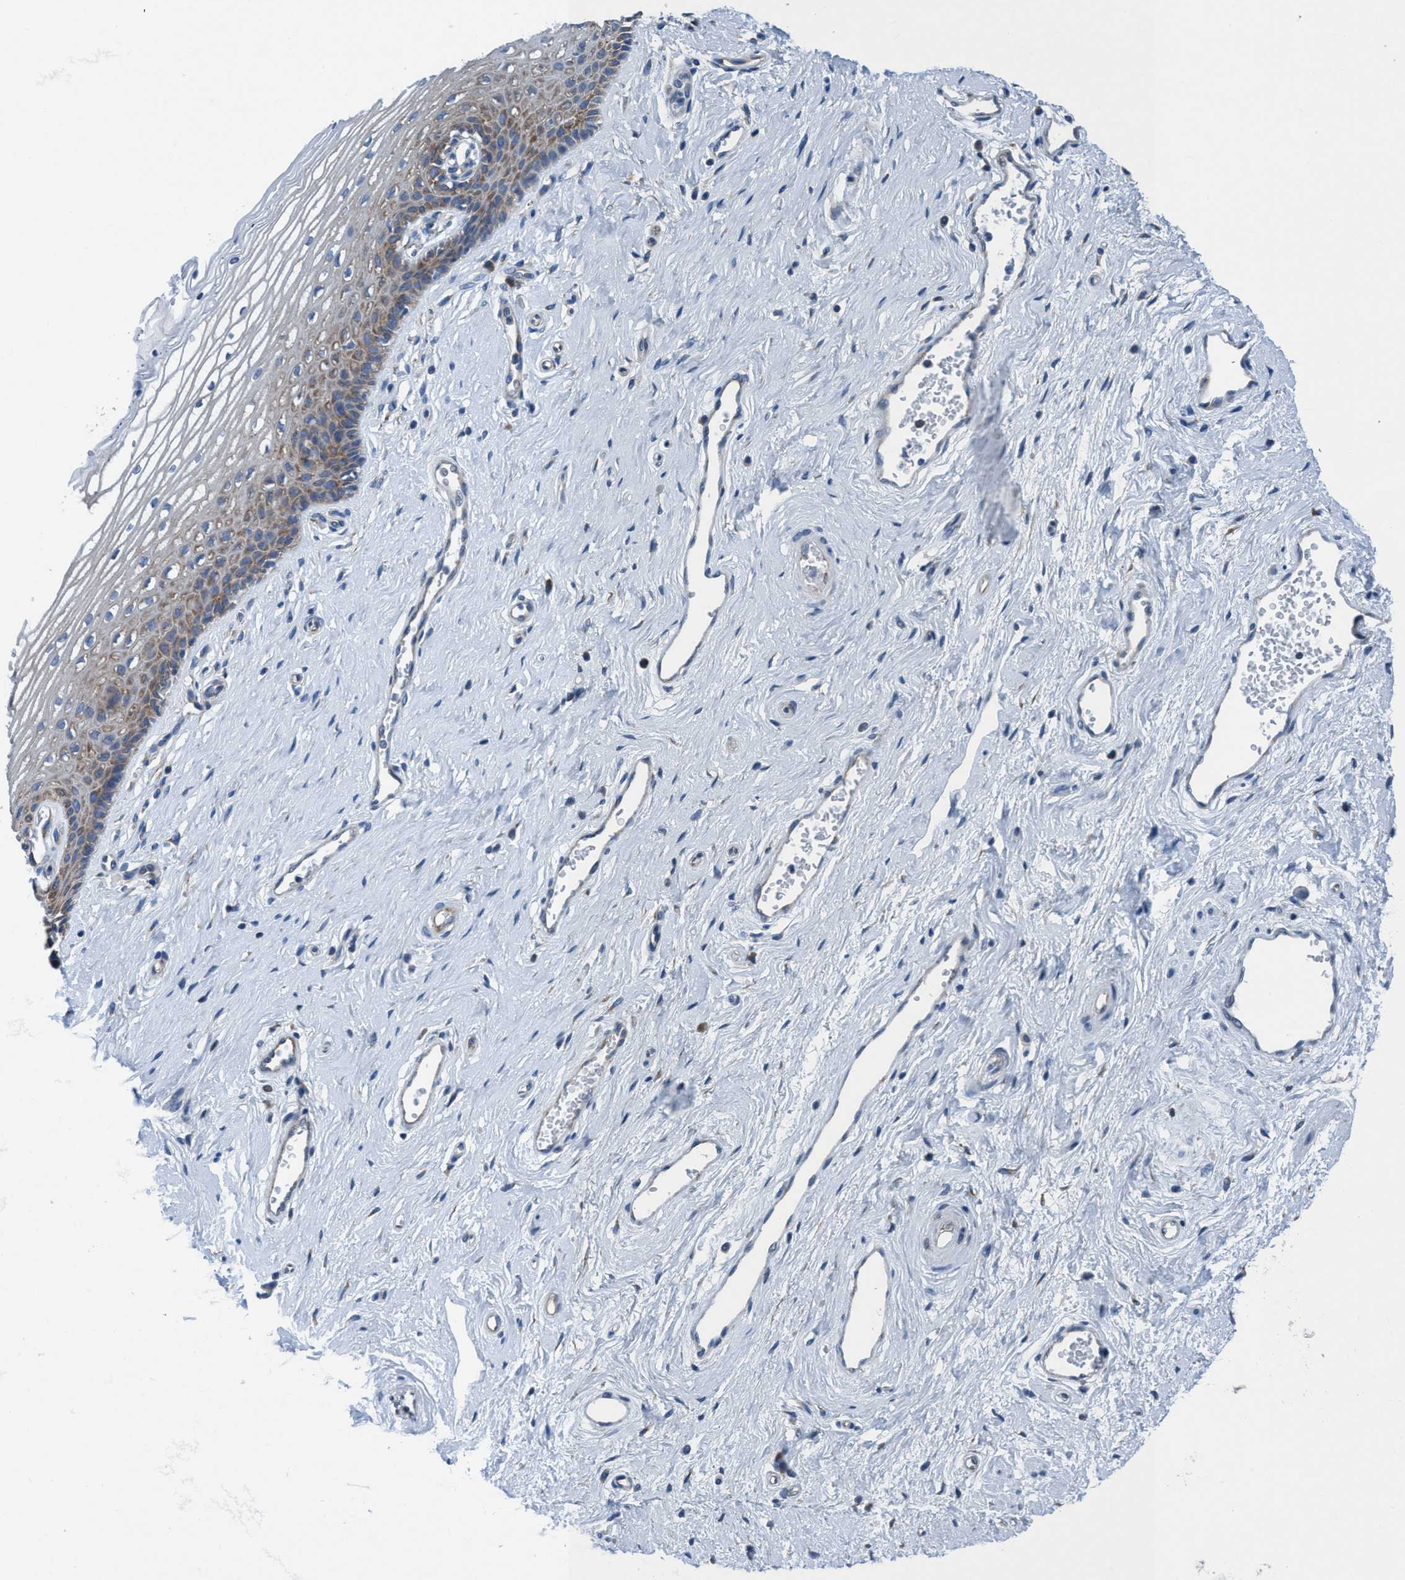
{"staining": {"intensity": "moderate", "quantity": ">75%", "location": "cytoplasmic/membranous"}, "tissue": "vagina", "cell_type": "Squamous epithelial cells", "image_type": "normal", "snomed": [{"axis": "morphology", "description": "Normal tissue, NOS"}, {"axis": "topography", "description": "Vagina"}], "caption": "Immunohistochemical staining of normal human vagina exhibits moderate cytoplasmic/membranous protein positivity in about >75% of squamous epithelial cells.", "gene": "NMT1", "patient": {"sex": "female", "age": 46}}